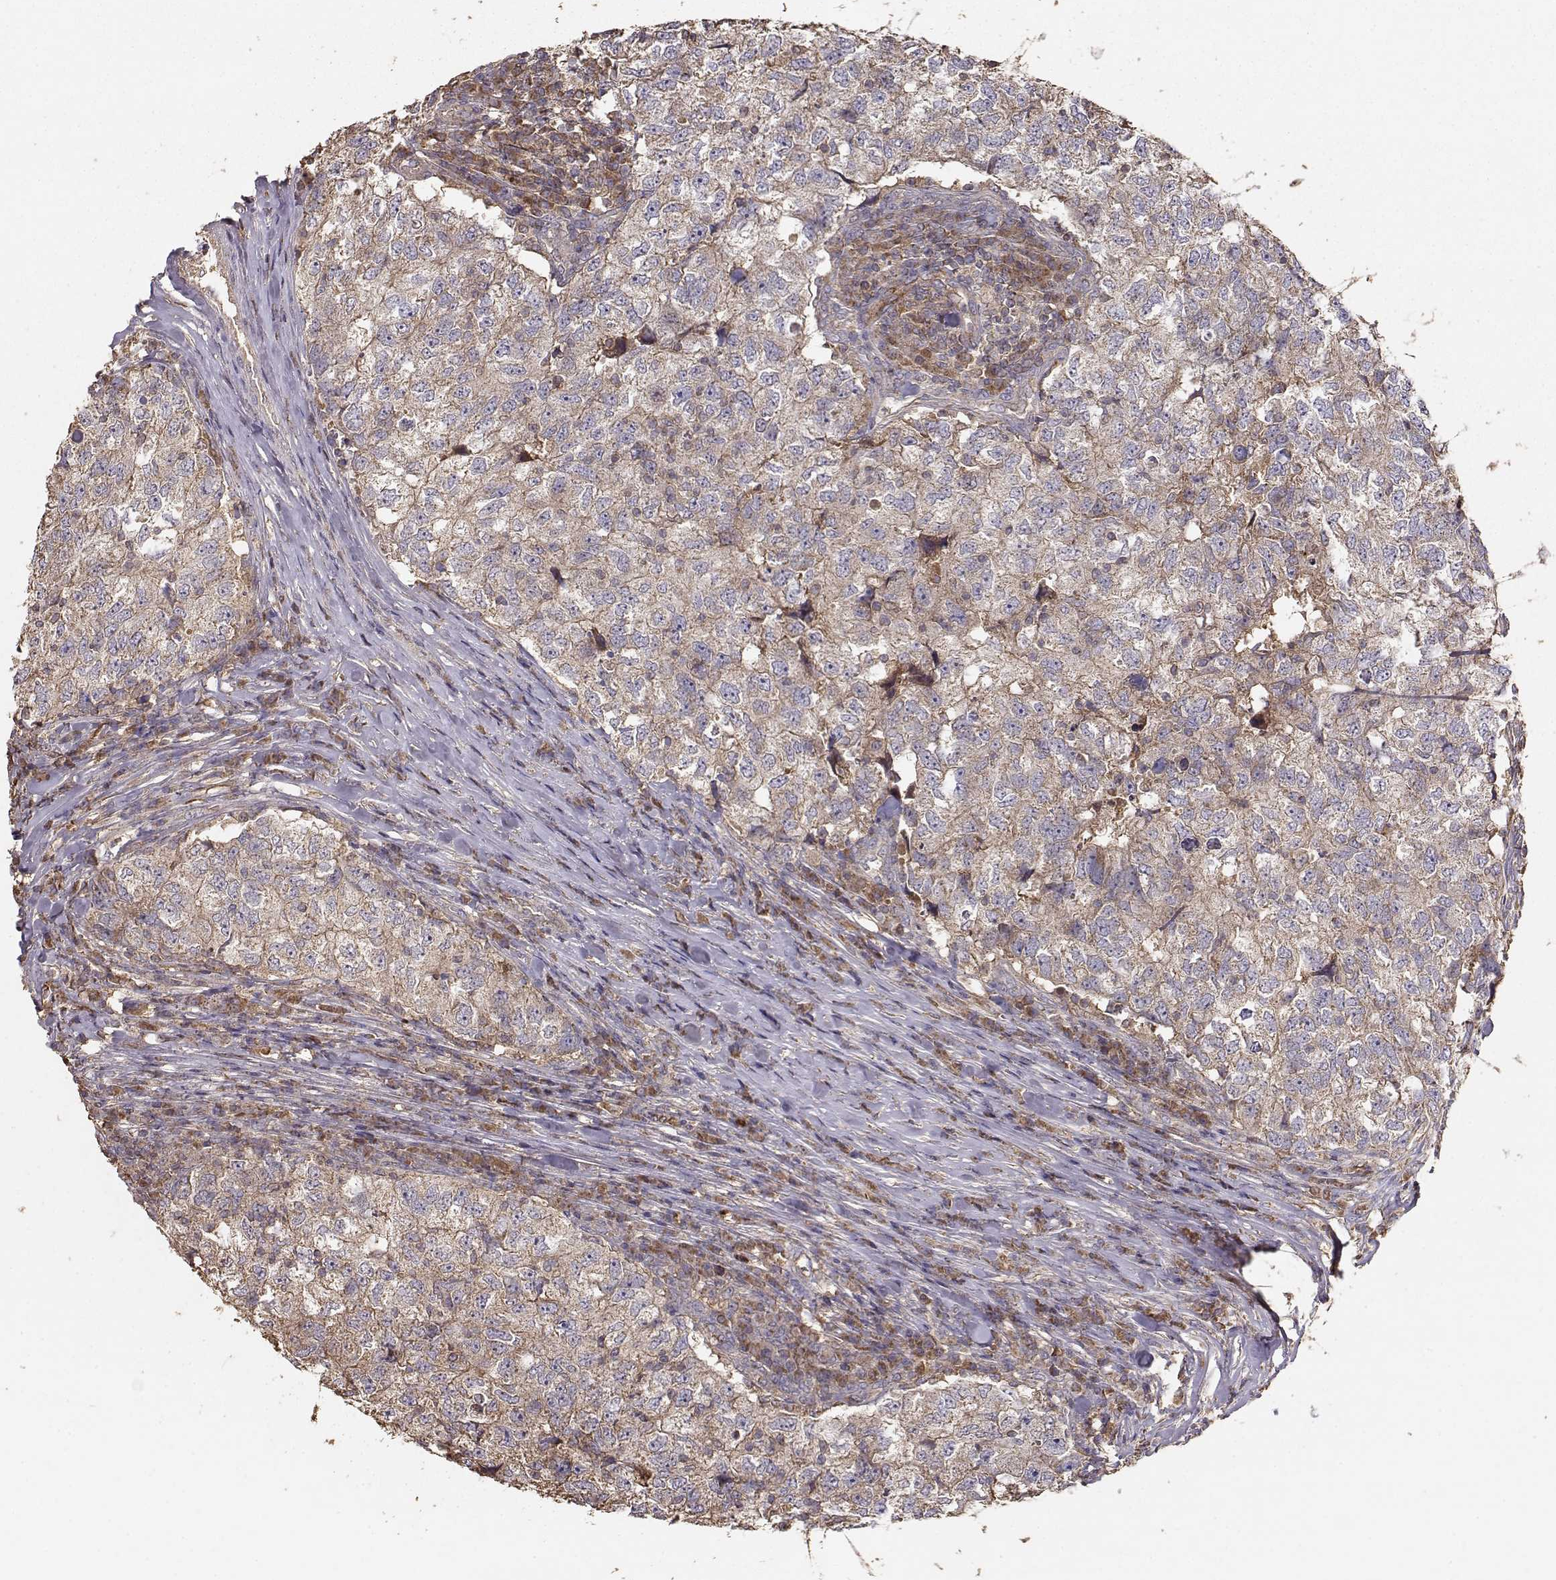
{"staining": {"intensity": "weak", "quantity": ">75%", "location": "cytoplasmic/membranous"}, "tissue": "breast cancer", "cell_type": "Tumor cells", "image_type": "cancer", "snomed": [{"axis": "morphology", "description": "Duct carcinoma"}, {"axis": "topography", "description": "Breast"}], "caption": "Immunohistochemical staining of breast cancer (infiltrating ductal carcinoma) demonstrates low levels of weak cytoplasmic/membranous positivity in approximately >75% of tumor cells. The protein is shown in brown color, while the nuclei are stained blue.", "gene": "TARS3", "patient": {"sex": "female", "age": 30}}